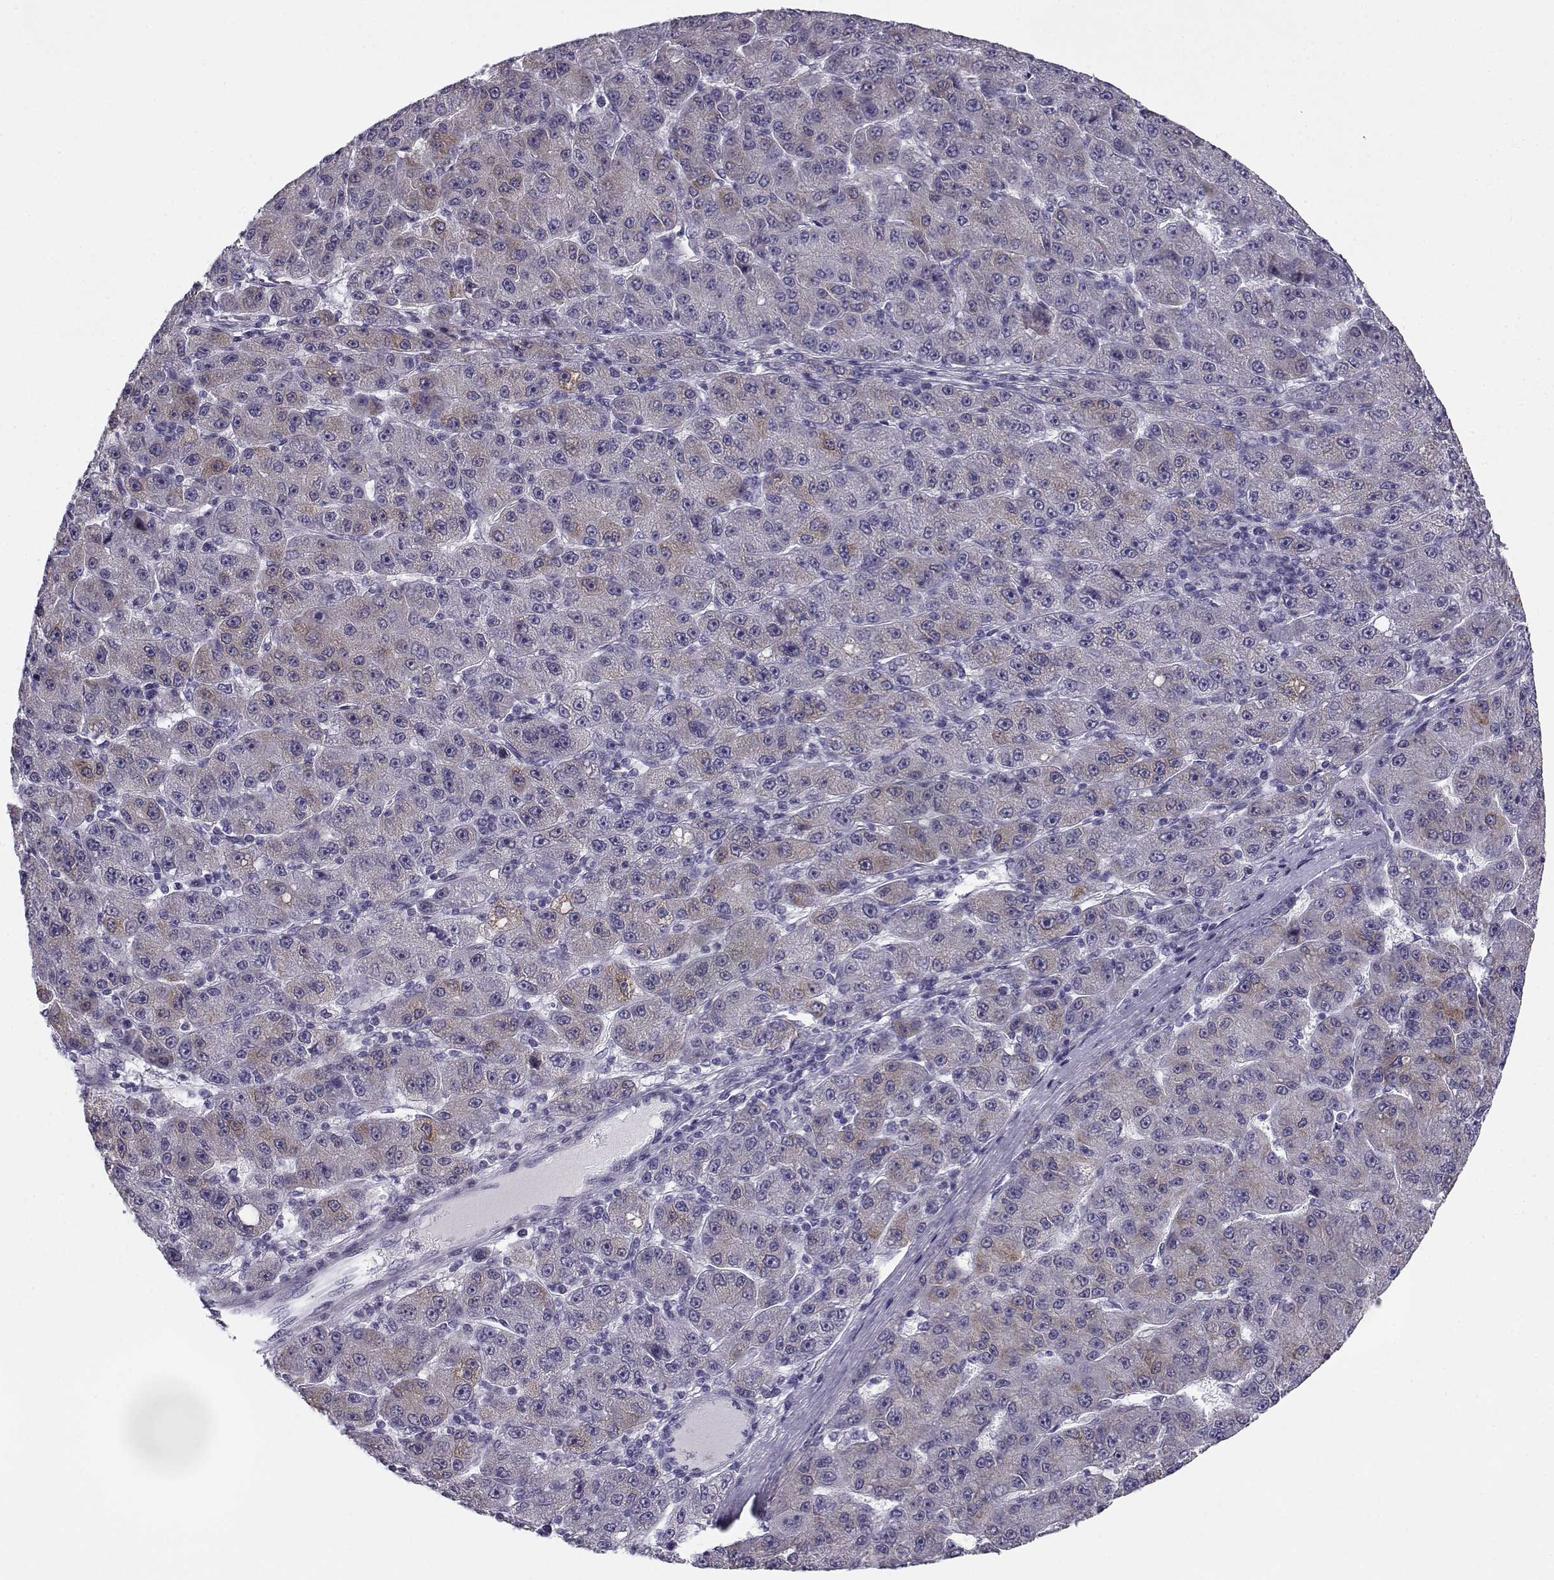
{"staining": {"intensity": "negative", "quantity": "none", "location": "none"}, "tissue": "liver cancer", "cell_type": "Tumor cells", "image_type": "cancer", "snomed": [{"axis": "morphology", "description": "Carcinoma, Hepatocellular, NOS"}, {"axis": "topography", "description": "Liver"}], "caption": "Tumor cells show no significant protein staining in hepatocellular carcinoma (liver).", "gene": "CREB3L3", "patient": {"sex": "male", "age": 67}}